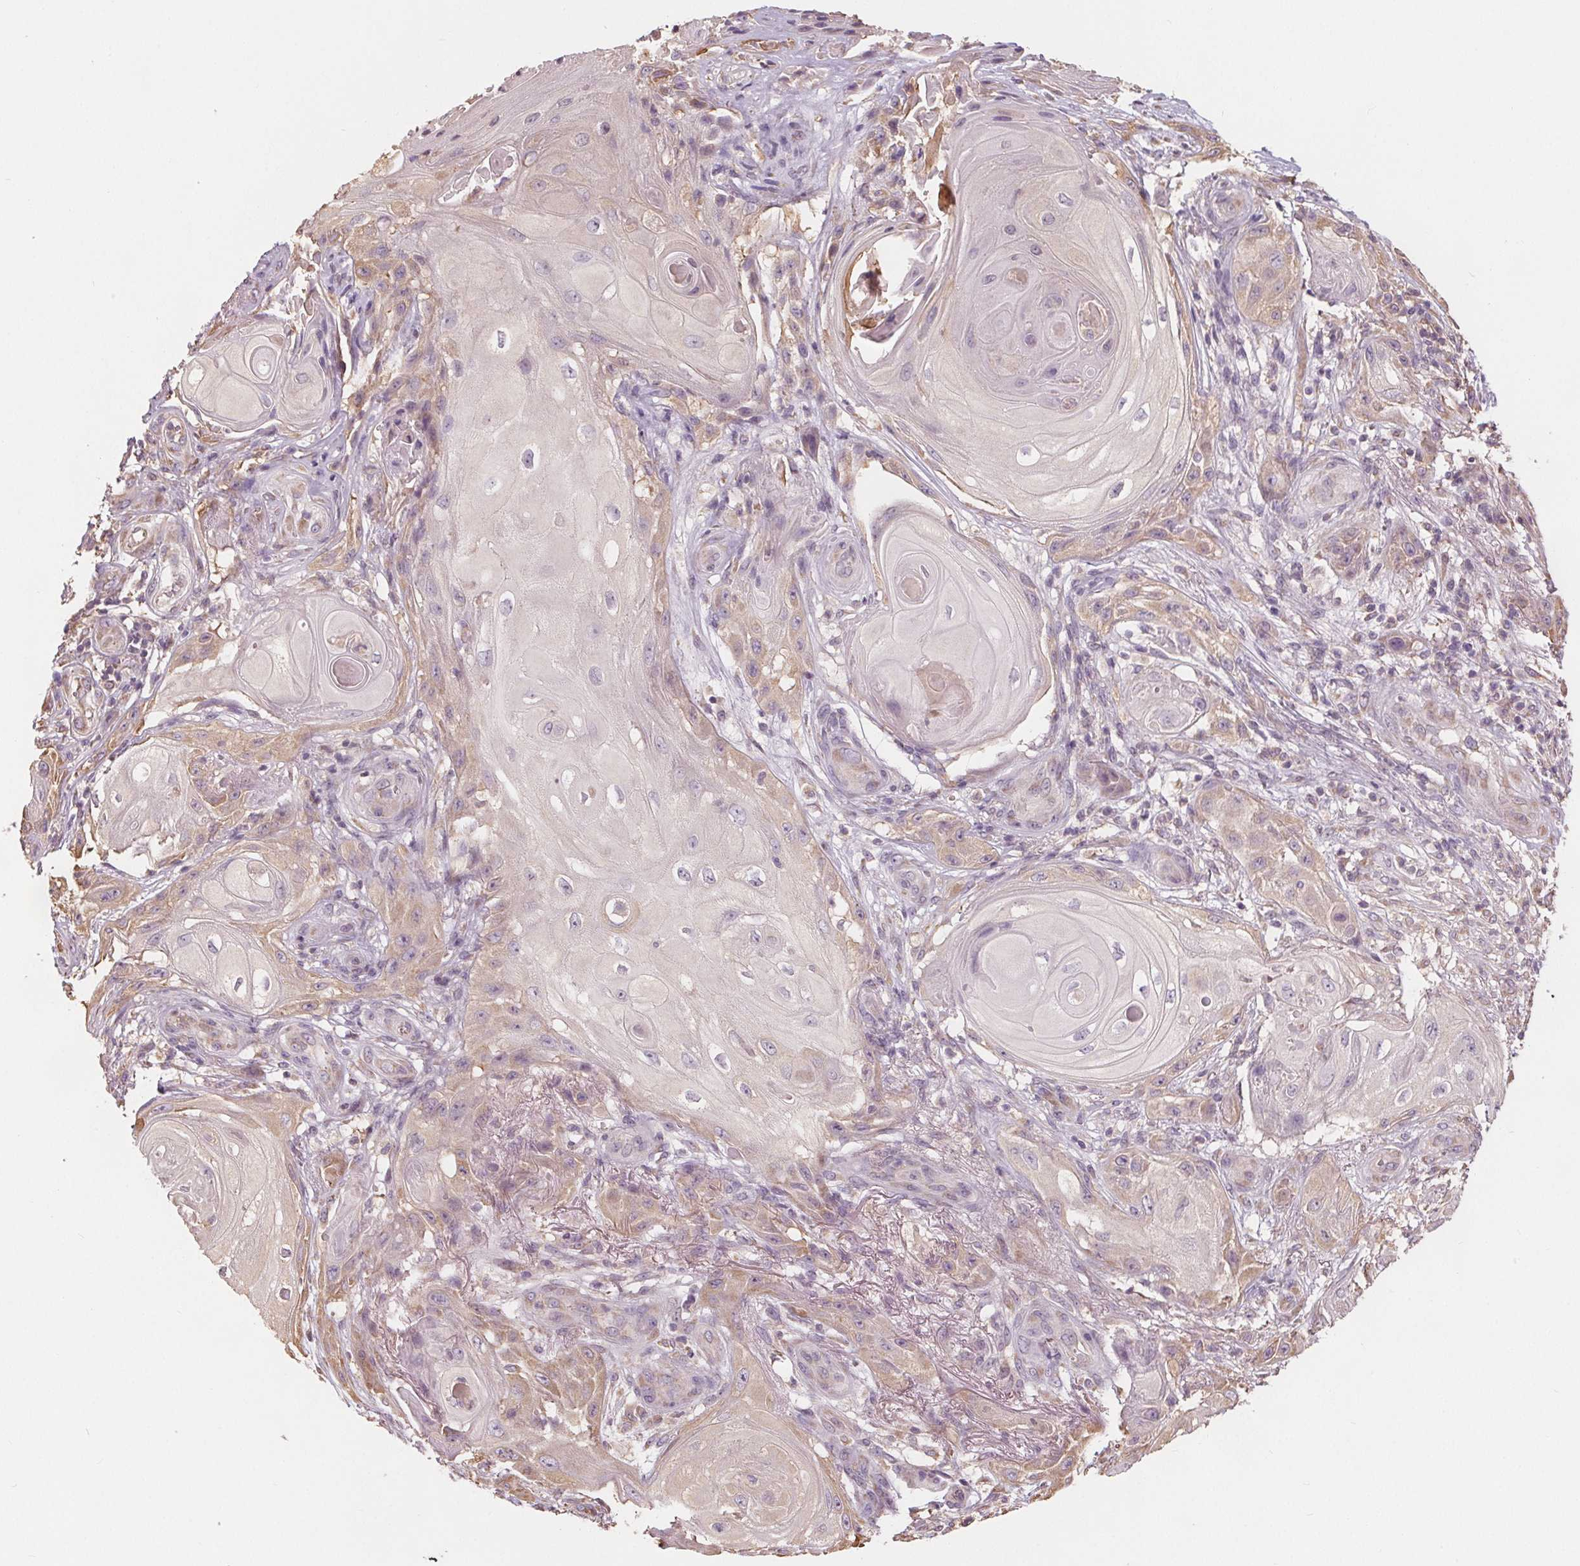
{"staining": {"intensity": "negative", "quantity": "none", "location": "none"}, "tissue": "skin cancer", "cell_type": "Tumor cells", "image_type": "cancer", "snomed": [{"axis": "morphology", "description": "Squamous cell carcinoma, NOS"}, {"axis": "topography", "description": "Skin"}], "caption": "Immunohistochemistry histopathology image of skin cancer (squamous cell carcinoma) stained for a protein (brown), which exhibits no positivity in tumor cells.", "gene": "TMEM80", "patient": {"sex": "male", "age": 62}}